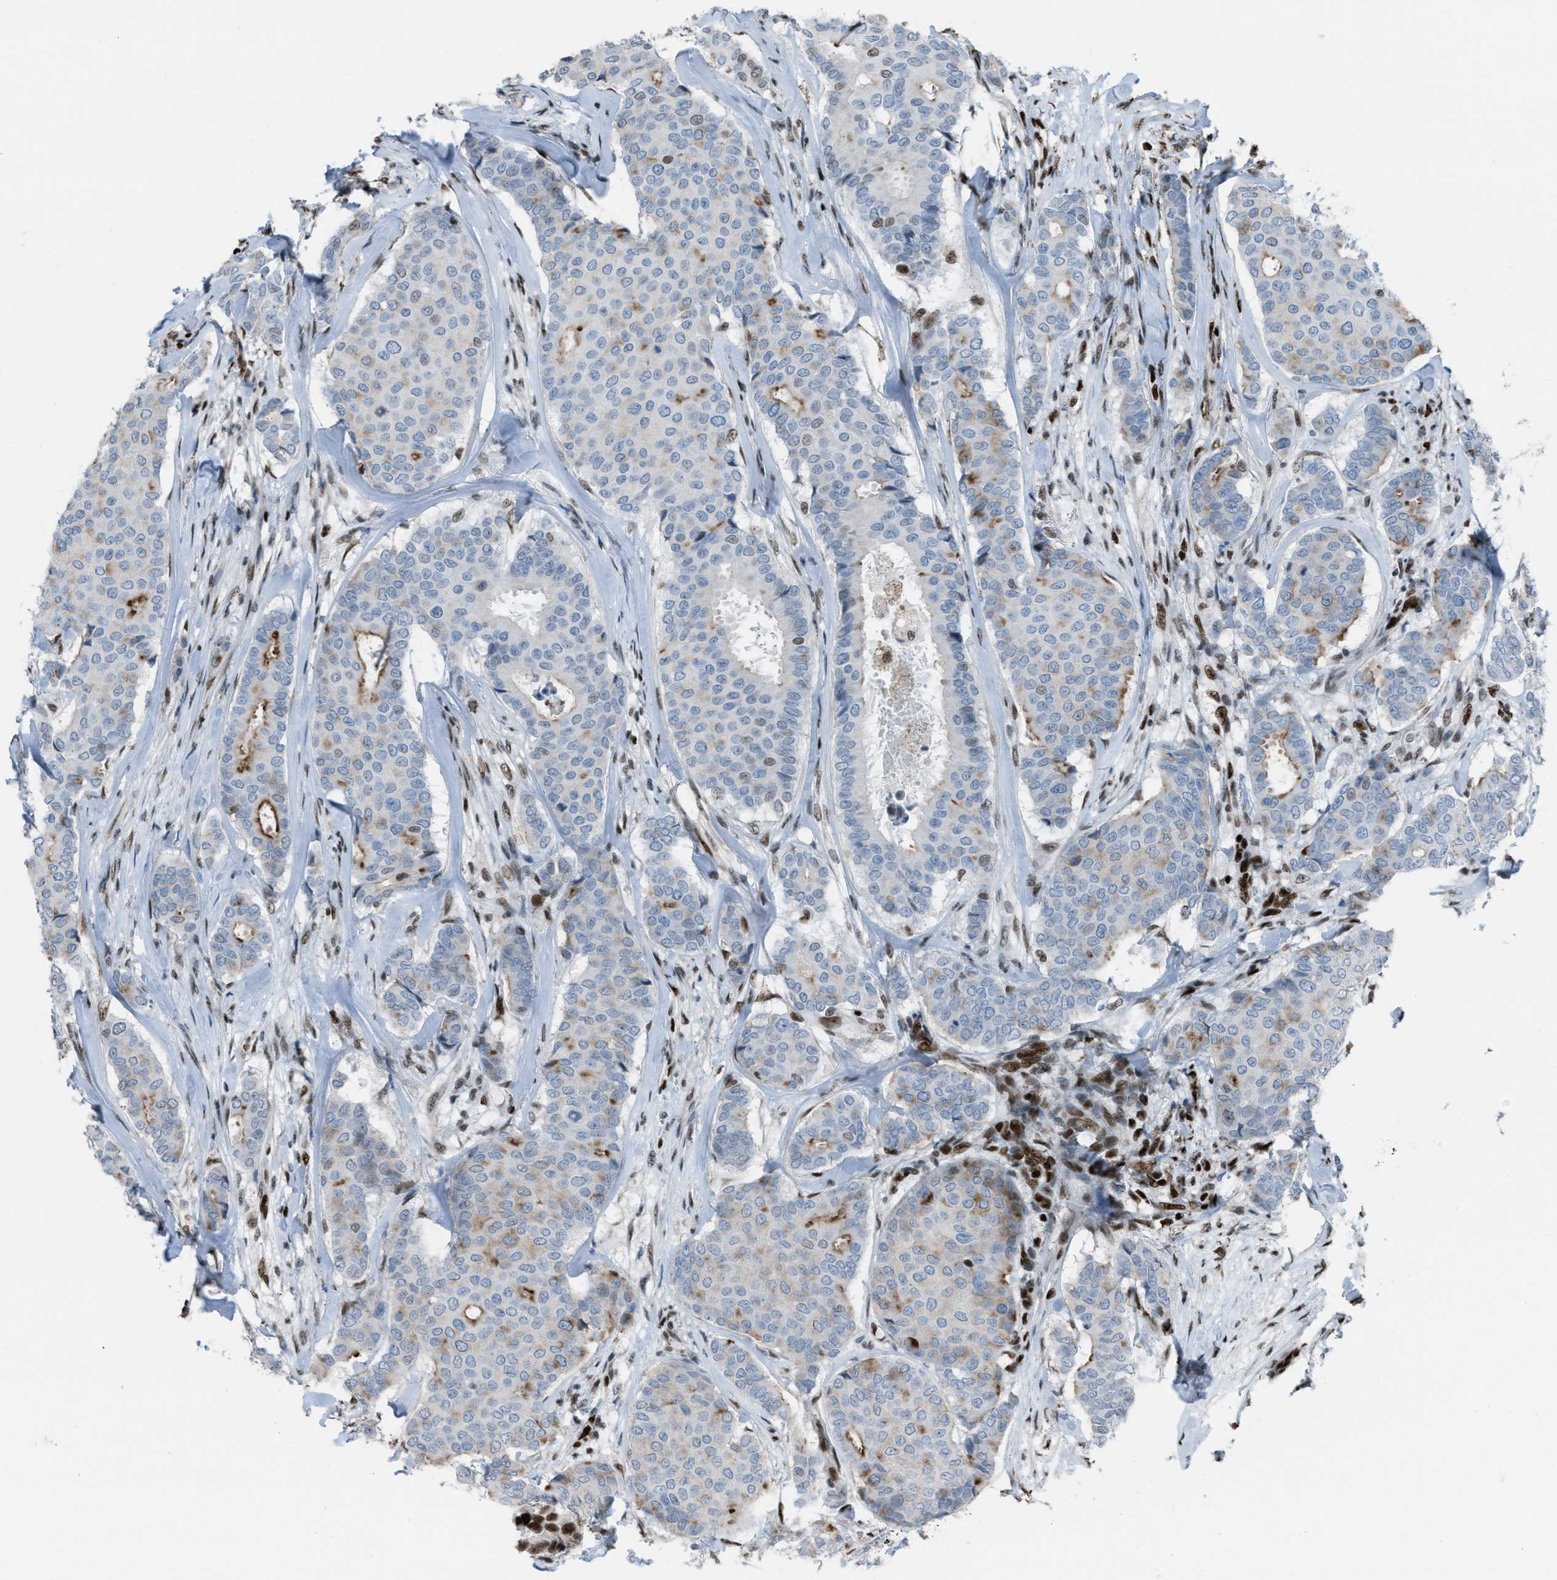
{"staining": {"intensity": "moderate", "quantity": "<25%", "location": "cytoplasmic/membranous"}, "tissue": "breast cancer", "cell_type": "Tumor cells", "image_type": "cancer", "snomed": [{"axis": "morphology", "description": "Duct carcinoma"}, {"axis": "topography", "description": "Breast"}], "caption": "Breast cancer was stained to show a protein in brown. There is low levels of moderate cytoplasmic/membranous expression in about <25% of tumor cells.", "gene": "SLFN5", "patient": {"sex": "female", "age": 75}}